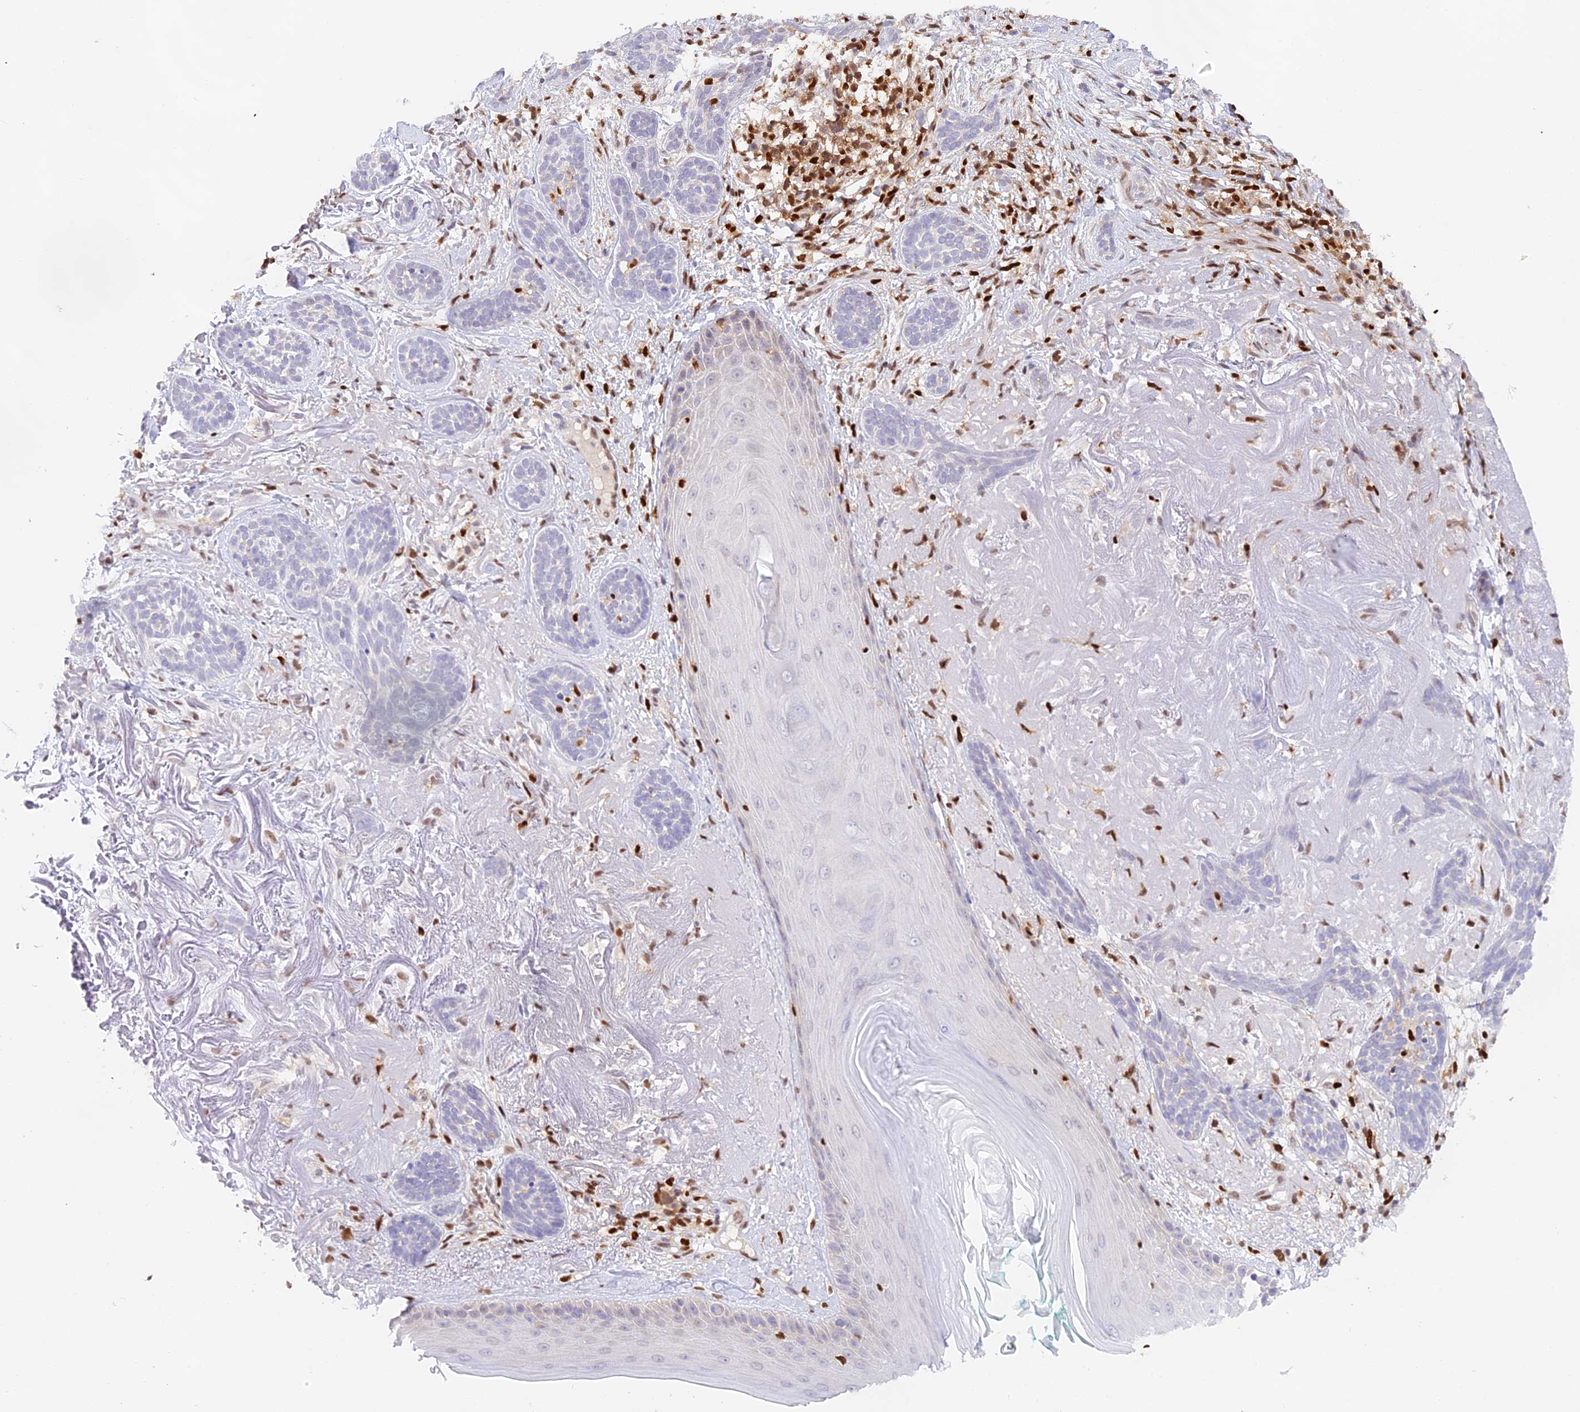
{"staining": {"intensity": "negative", "quantity": "none", "location": "none"}, "tissue": "skin cancer", "cell_type": "Tumor cells", "image_type": "cancer", "snomed": [{"axis": "morphology", "description": "Basal cell carcinoma"}, {"axis": "topography", "description": "Skin"}], "caption": "IHC of human basal cell carcinoma (skin) demonstrates no expression in tumor cells.", "gene": "DENND1C", "patient": {"sex": "male", "age": 71}}